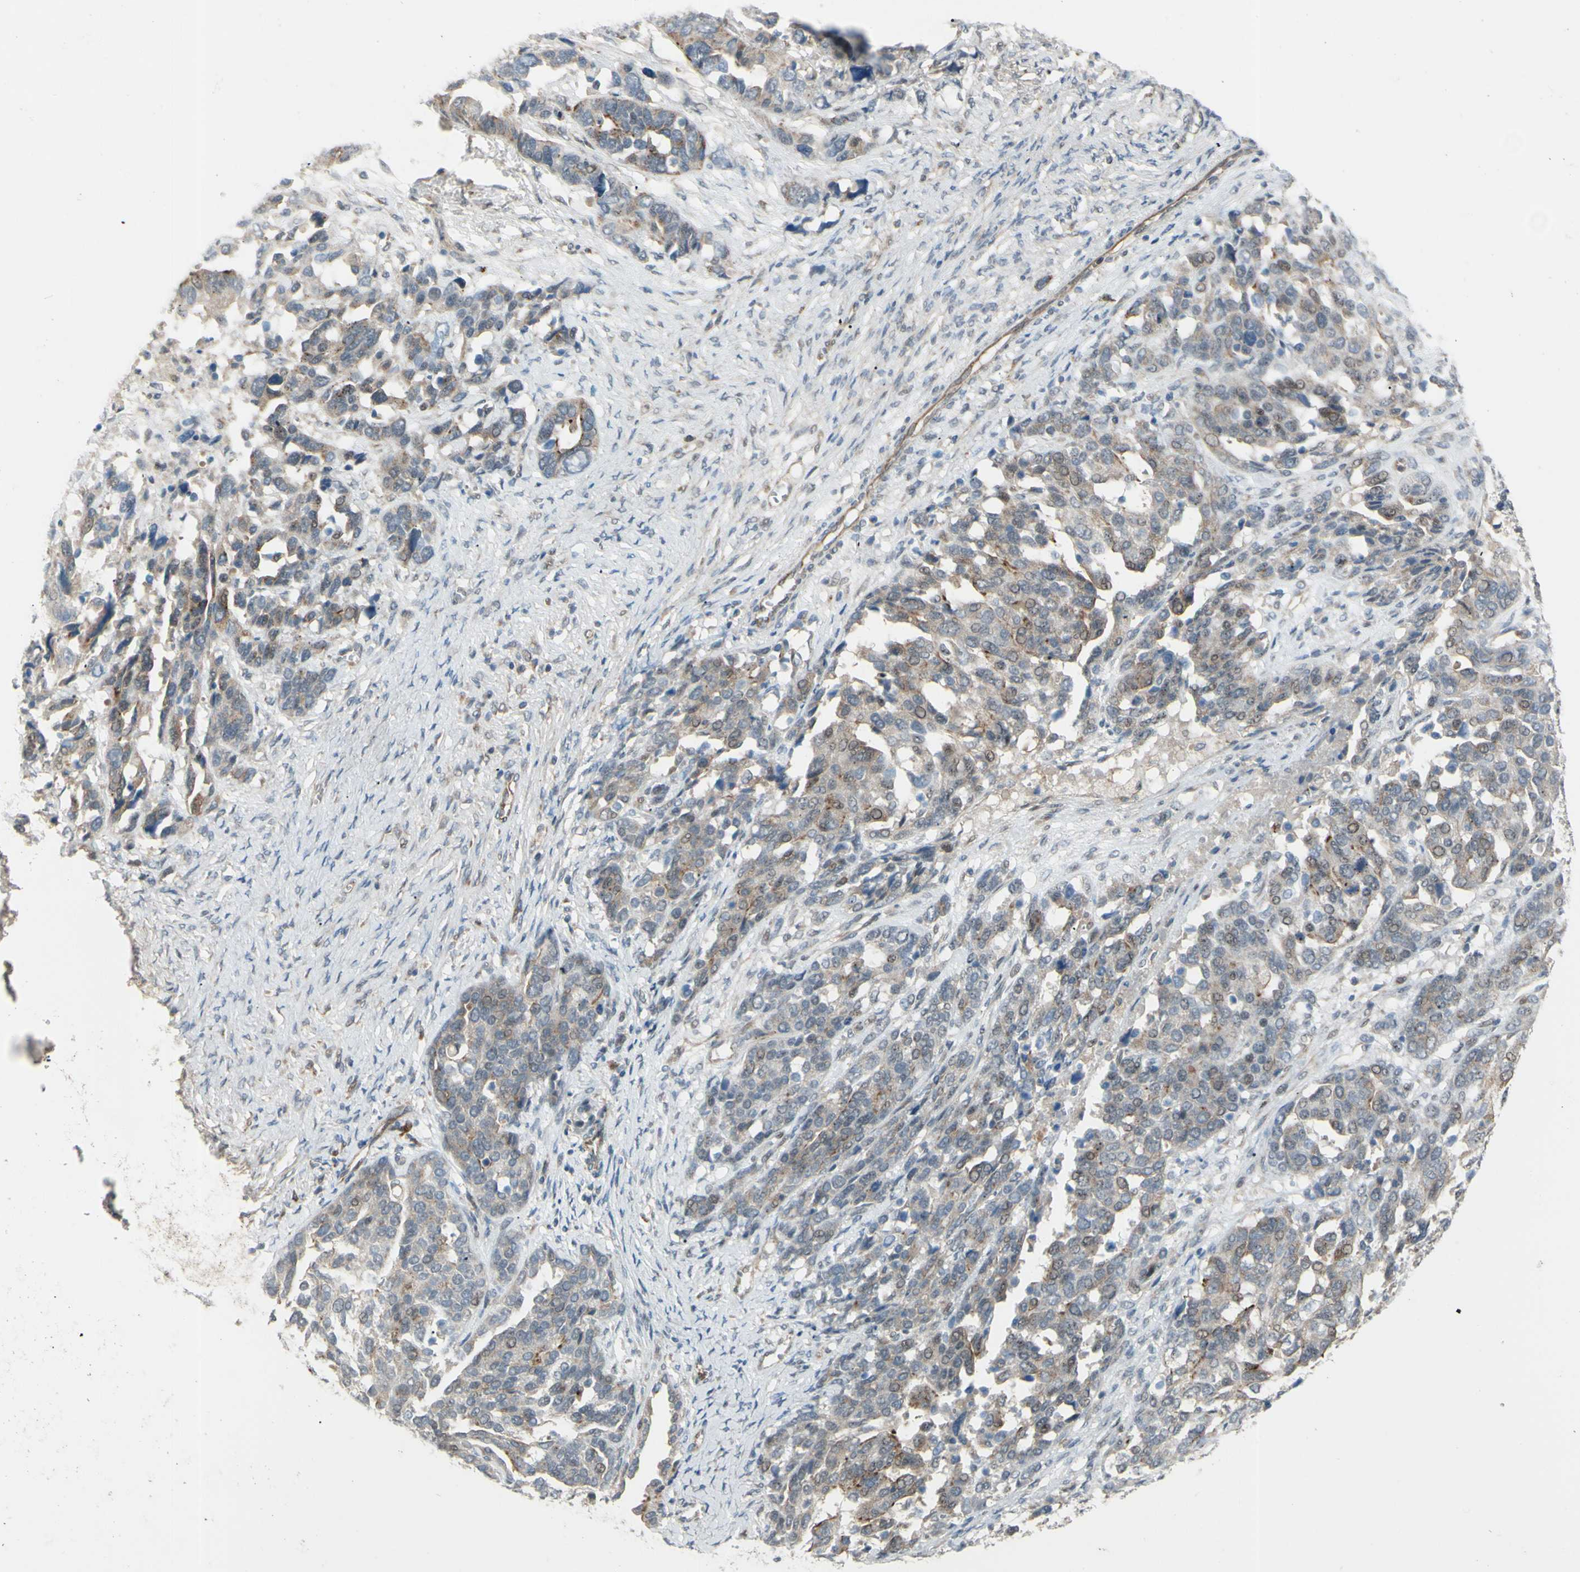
{"staining": {"intensity": "weak", "quantity": ">75%", "location": "cytoplasmic/membranous"}, "tissue": "ovarian cancer", "cell_type": "Tumor cells", "image_type": "cancer", "snomed": [{"axis": "morphology", "description": "Cystadenocarcinoma, serous, NOS"}, {"axis": "topography", "description": "Ovary"}], "caption": "Weak cytoplasmic/membranous protein staining is appreciated in approximately >75% of tumor cells in ovarian cancer (serous cystadenocarcinoma).", "gene": "LMTK2", "patient": {"sex": "female", "age": 44}}